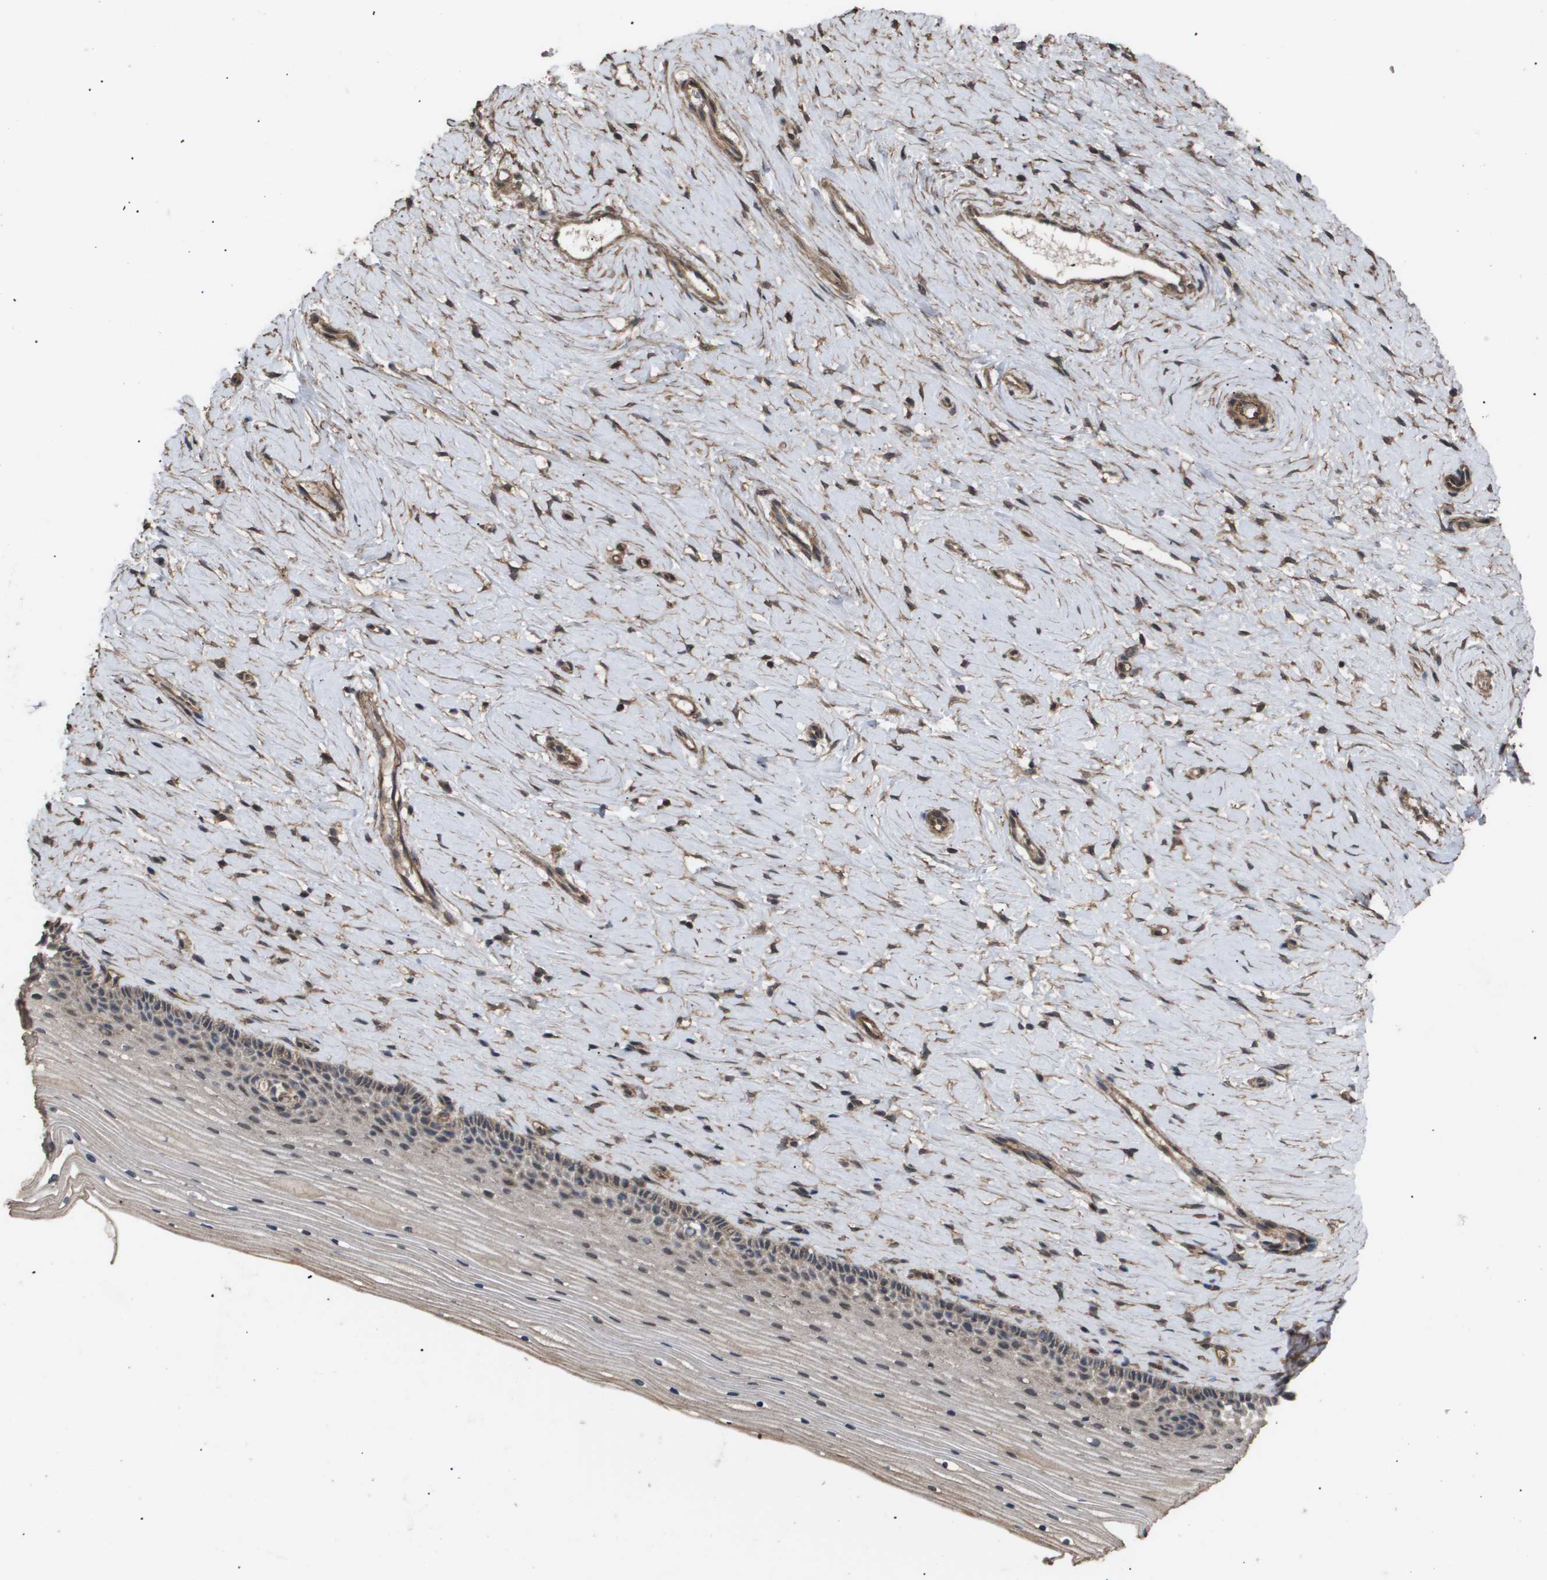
{"staining": {"intensity": "moderate", "quantity": "25%-75%", "location": "cytoplasmic/membranous"}, "tissue": "cervix", "cell_type": "Squamous epithelial cells", "image_type": "normal", "snomed": [{"axis": "morphology", "description": "Normal tissue, NOS"}, {"axis": "topography", "description": "Cervix"}], "caption": "Normal cervix reveals moderate cytoplasmic/membranous expression in about 25%-75% of squamous epithelial cells, visualized by immunohistochemistry. Ihc stains the protein of interest in brown and the nuclei are stained blue.", "gene": "CUL5", "patient": {"sex": "female", "age": 39}}